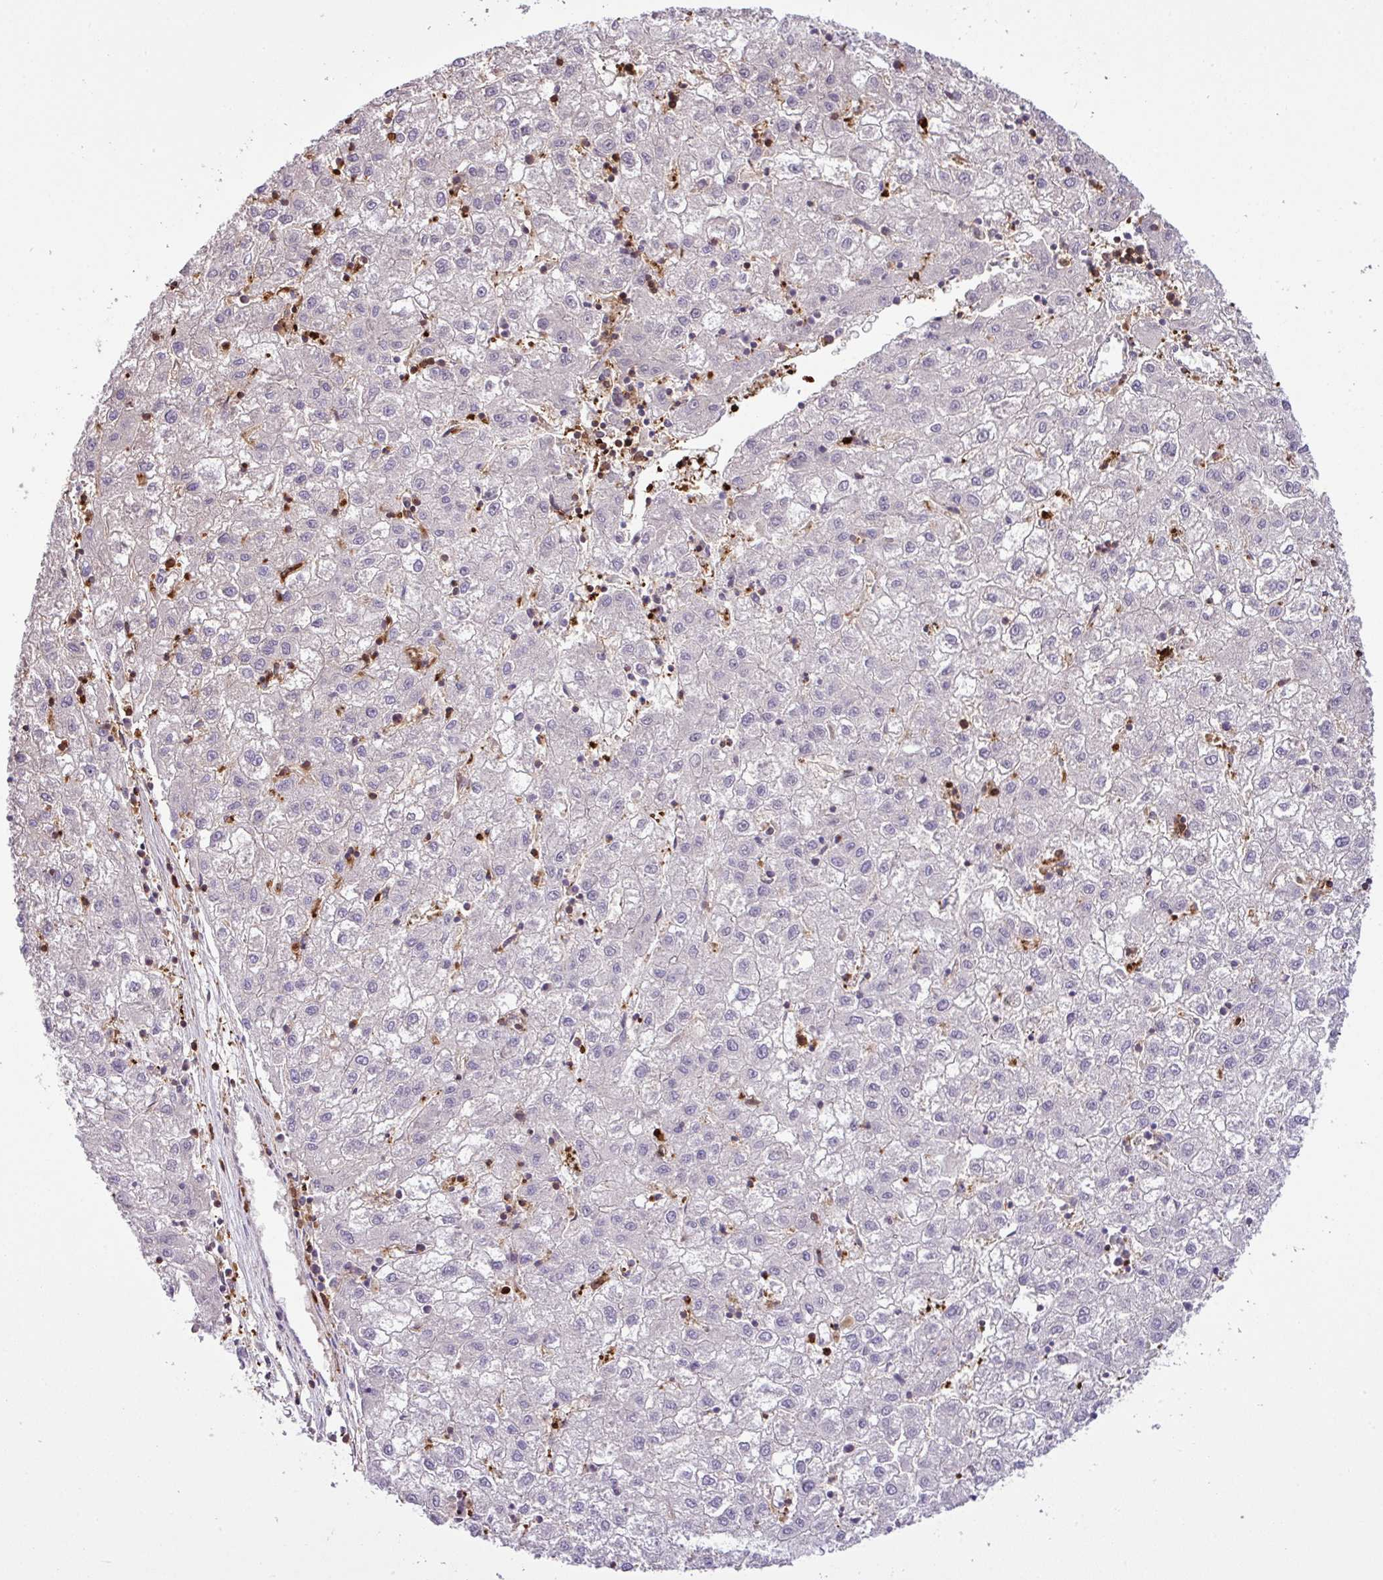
{"staining": {"intensity": "negative", "quantity": "none", "location": "none"}, "tissue": "liver cancer", "cell_type": "Tumor cells", "image_type": "cancer", "snomed": [{"axis": "morphology", "description": "Carcinoma, Hepatocellular, NOS"}, {"axis": "topography", "description": "Liver"}], "caption": "Tumor cells show no significant staining in liver hepatocellular carcinoma. The staining is performed using DAB (3,3'-diaminobenzidine) brown chromogen with nuclei counter-stained in using hematoxylin.", "gene": "PGAP6", "patient": {"sex": "male", "age": 72}}